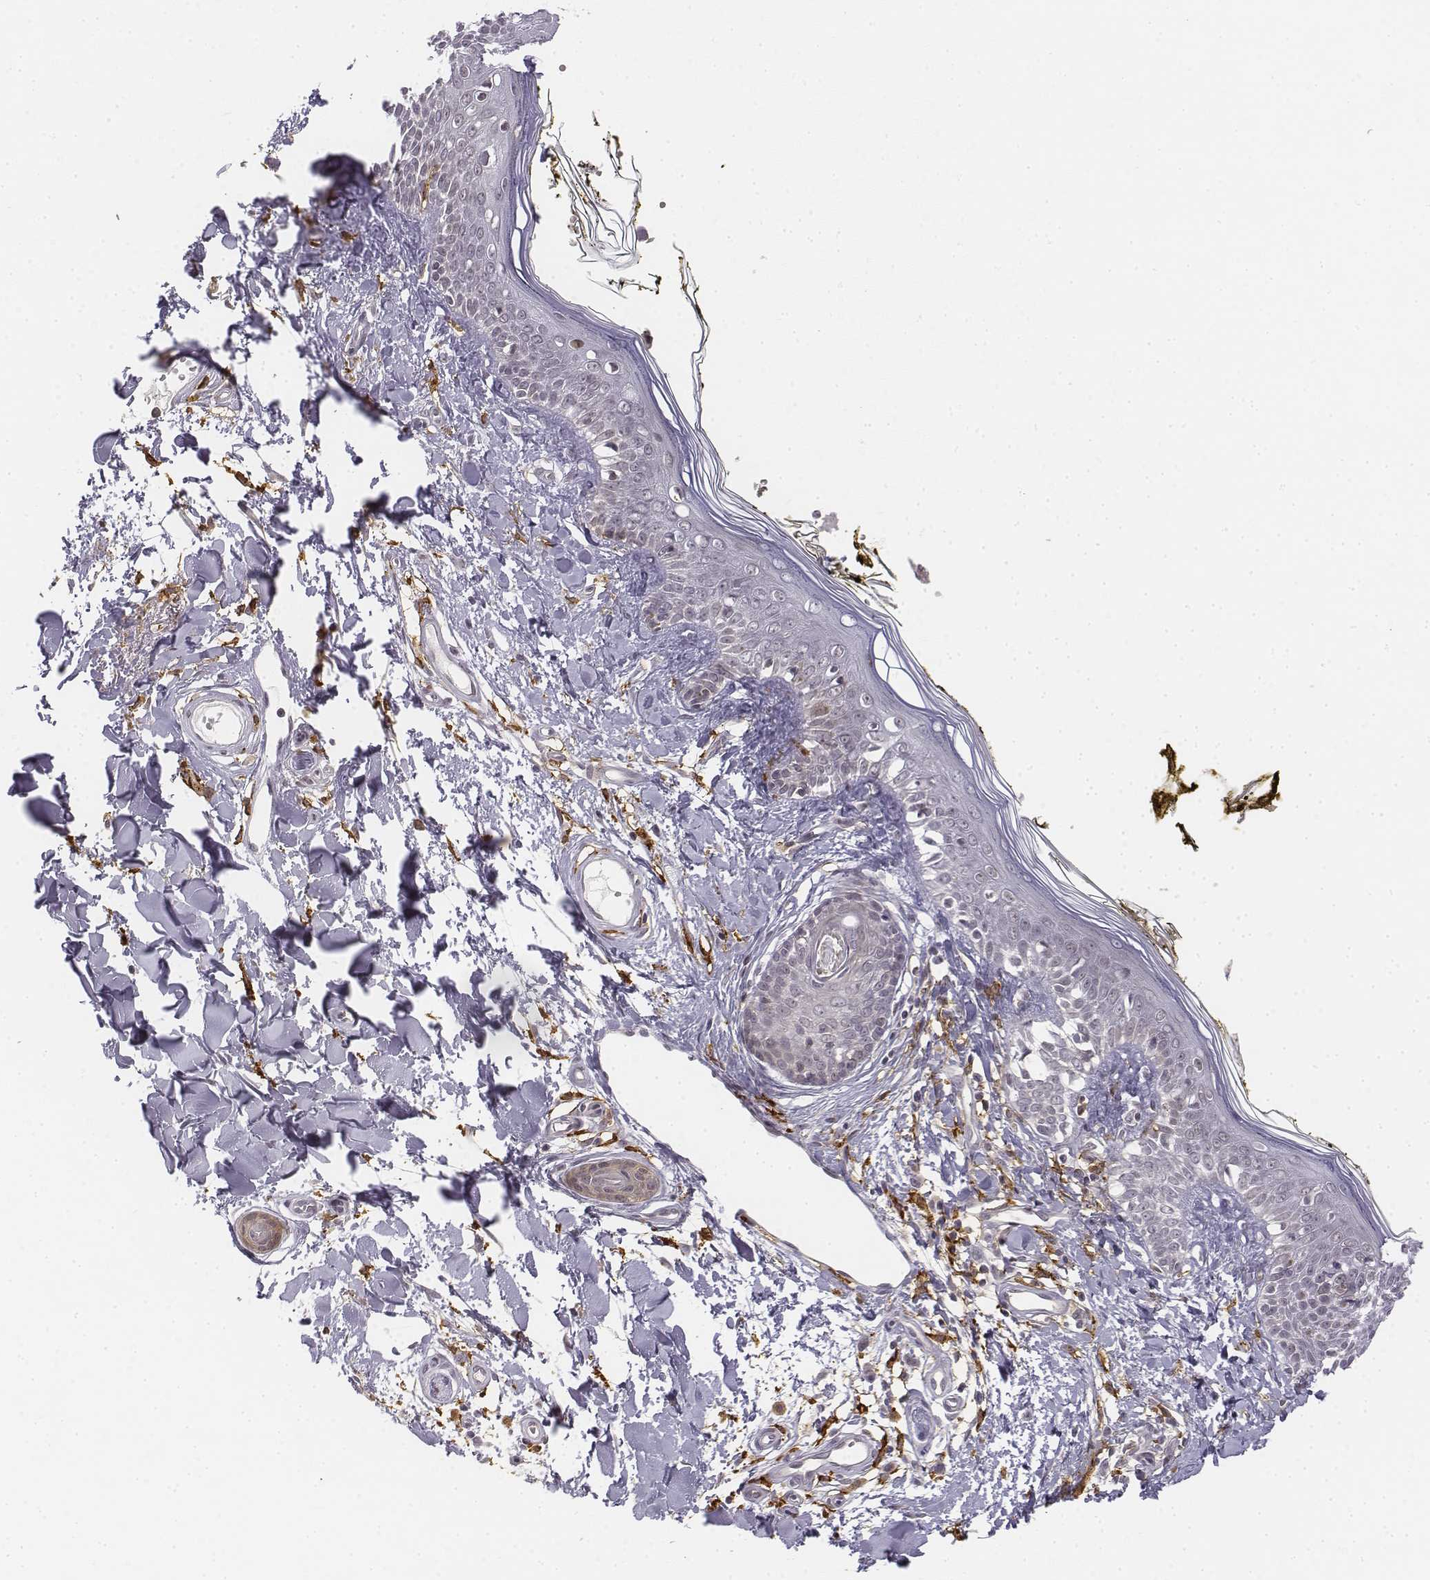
{"staining": {"intensity": "negative", "quantity": "none", "location": "none"}, "tissue": "skin", "cell_type": "Fibroblasts", "image_type": "normal", "snomed": [{"axis": "morphology", "description": "Normal tissue, NOS"}, {"axis": "topography", "description": "Skin"}], "caption": "Unremarkable skin was stained to show a protein in brown. There is no significant staining in fibroblasts. Brightfield microscopy of immunohistochemistry (IHC) stained with DAB (brown) and hematoxylin (blue), captured at high magnification.", "gene": "CD14", "patient": {"sex": "male", "age": 76}}